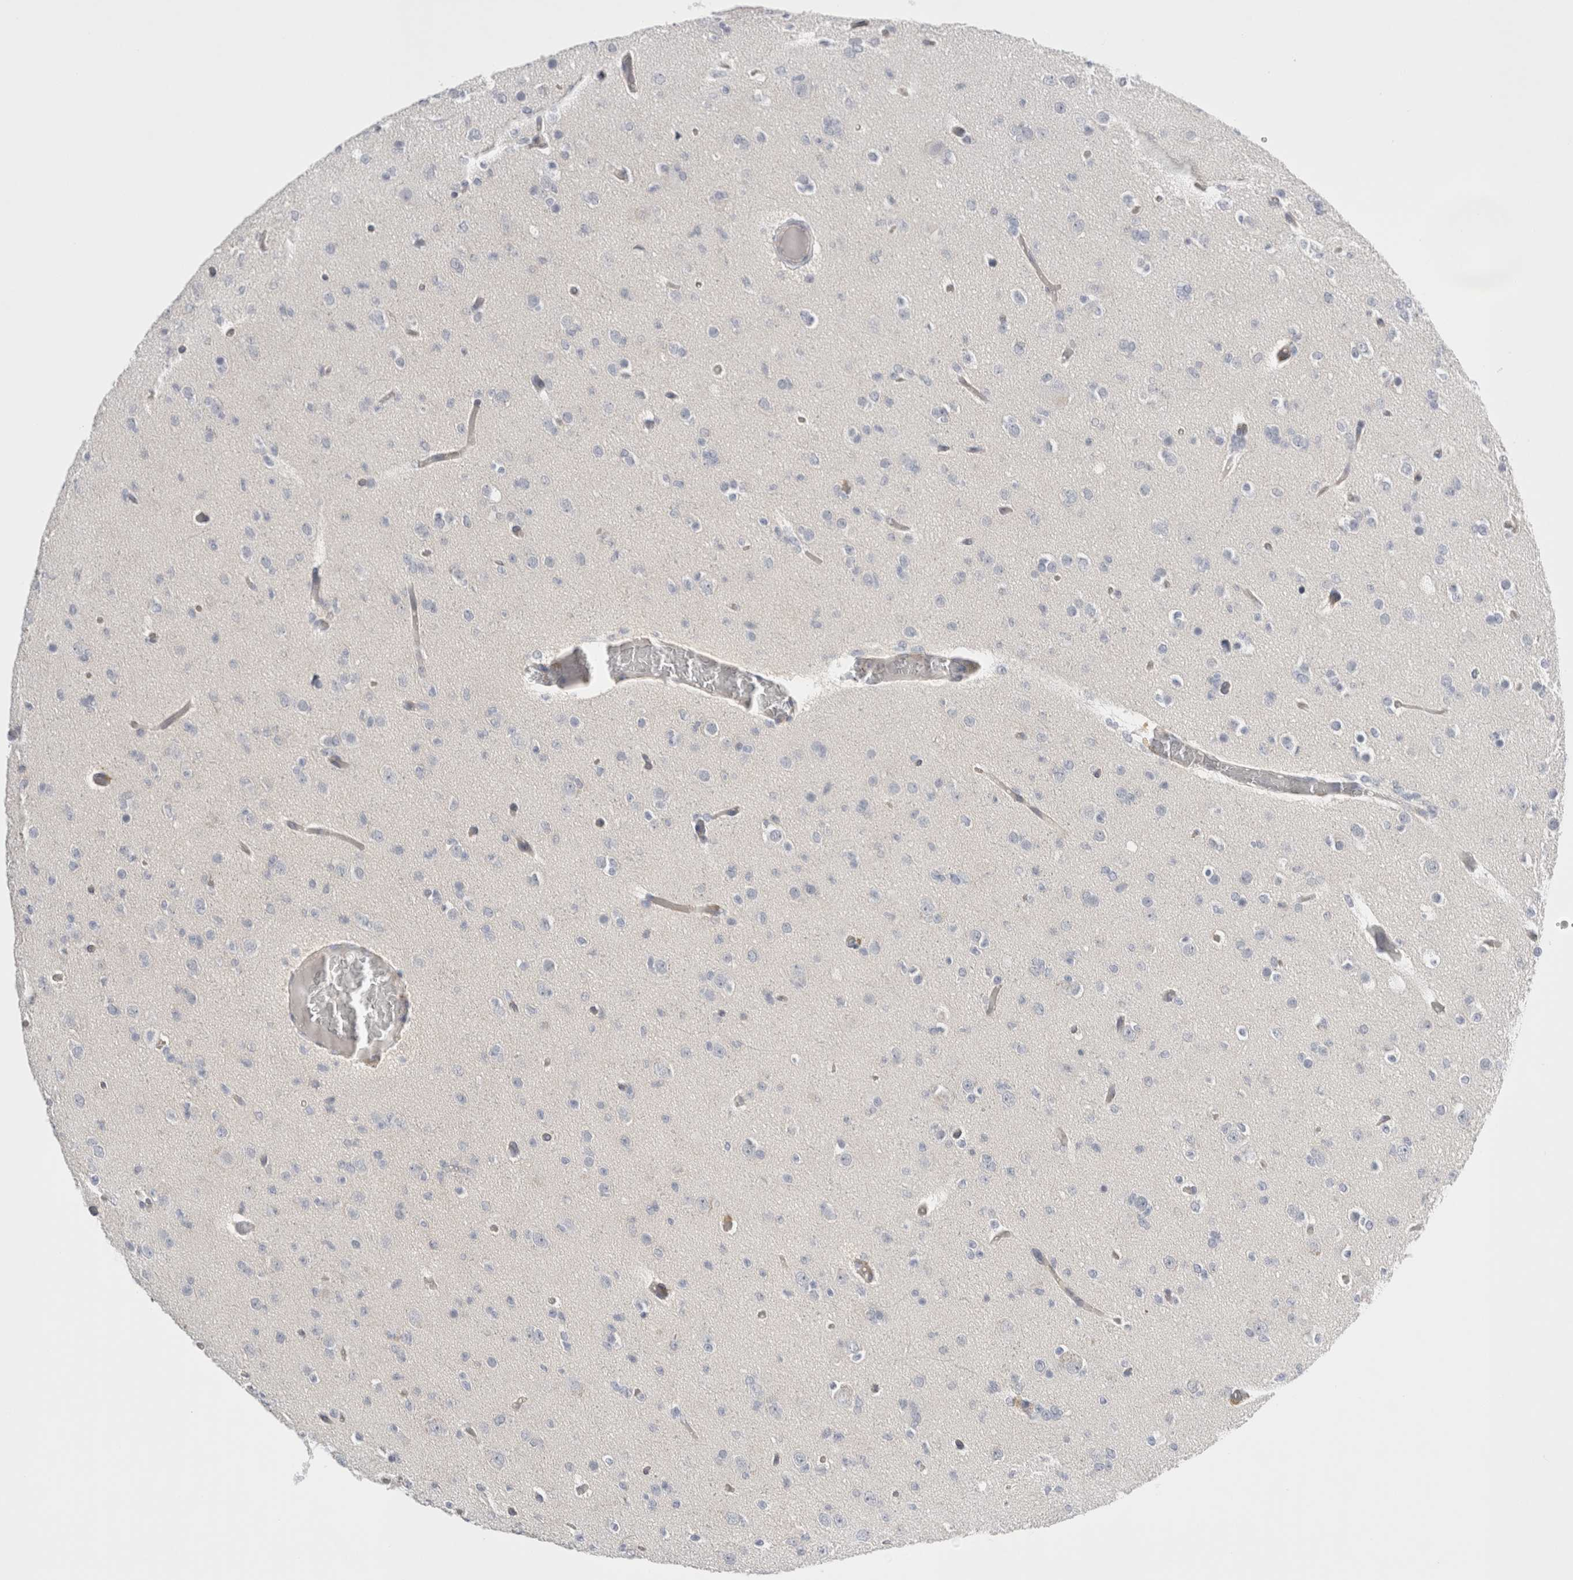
{"staining": {"intensity": "negative", "quantity": "none", "location": "none"}, "tissue": "glioma", "cell_type": "Tumor cells", "image_type": "cancer", "snomed": [{"axis": "morphology", "description": "Glioma, malignant, Low grade"}, {"axis": "topography", "description": "Brain"}], "caption": "Immunohistochemistry (IHC) image of low-grade glioma (malignant) stained for a protein (brown), which demonstrates no staining in tumor cells.", "gene": "VANGL1", "patient": {"sex": "female", "age": 22}}